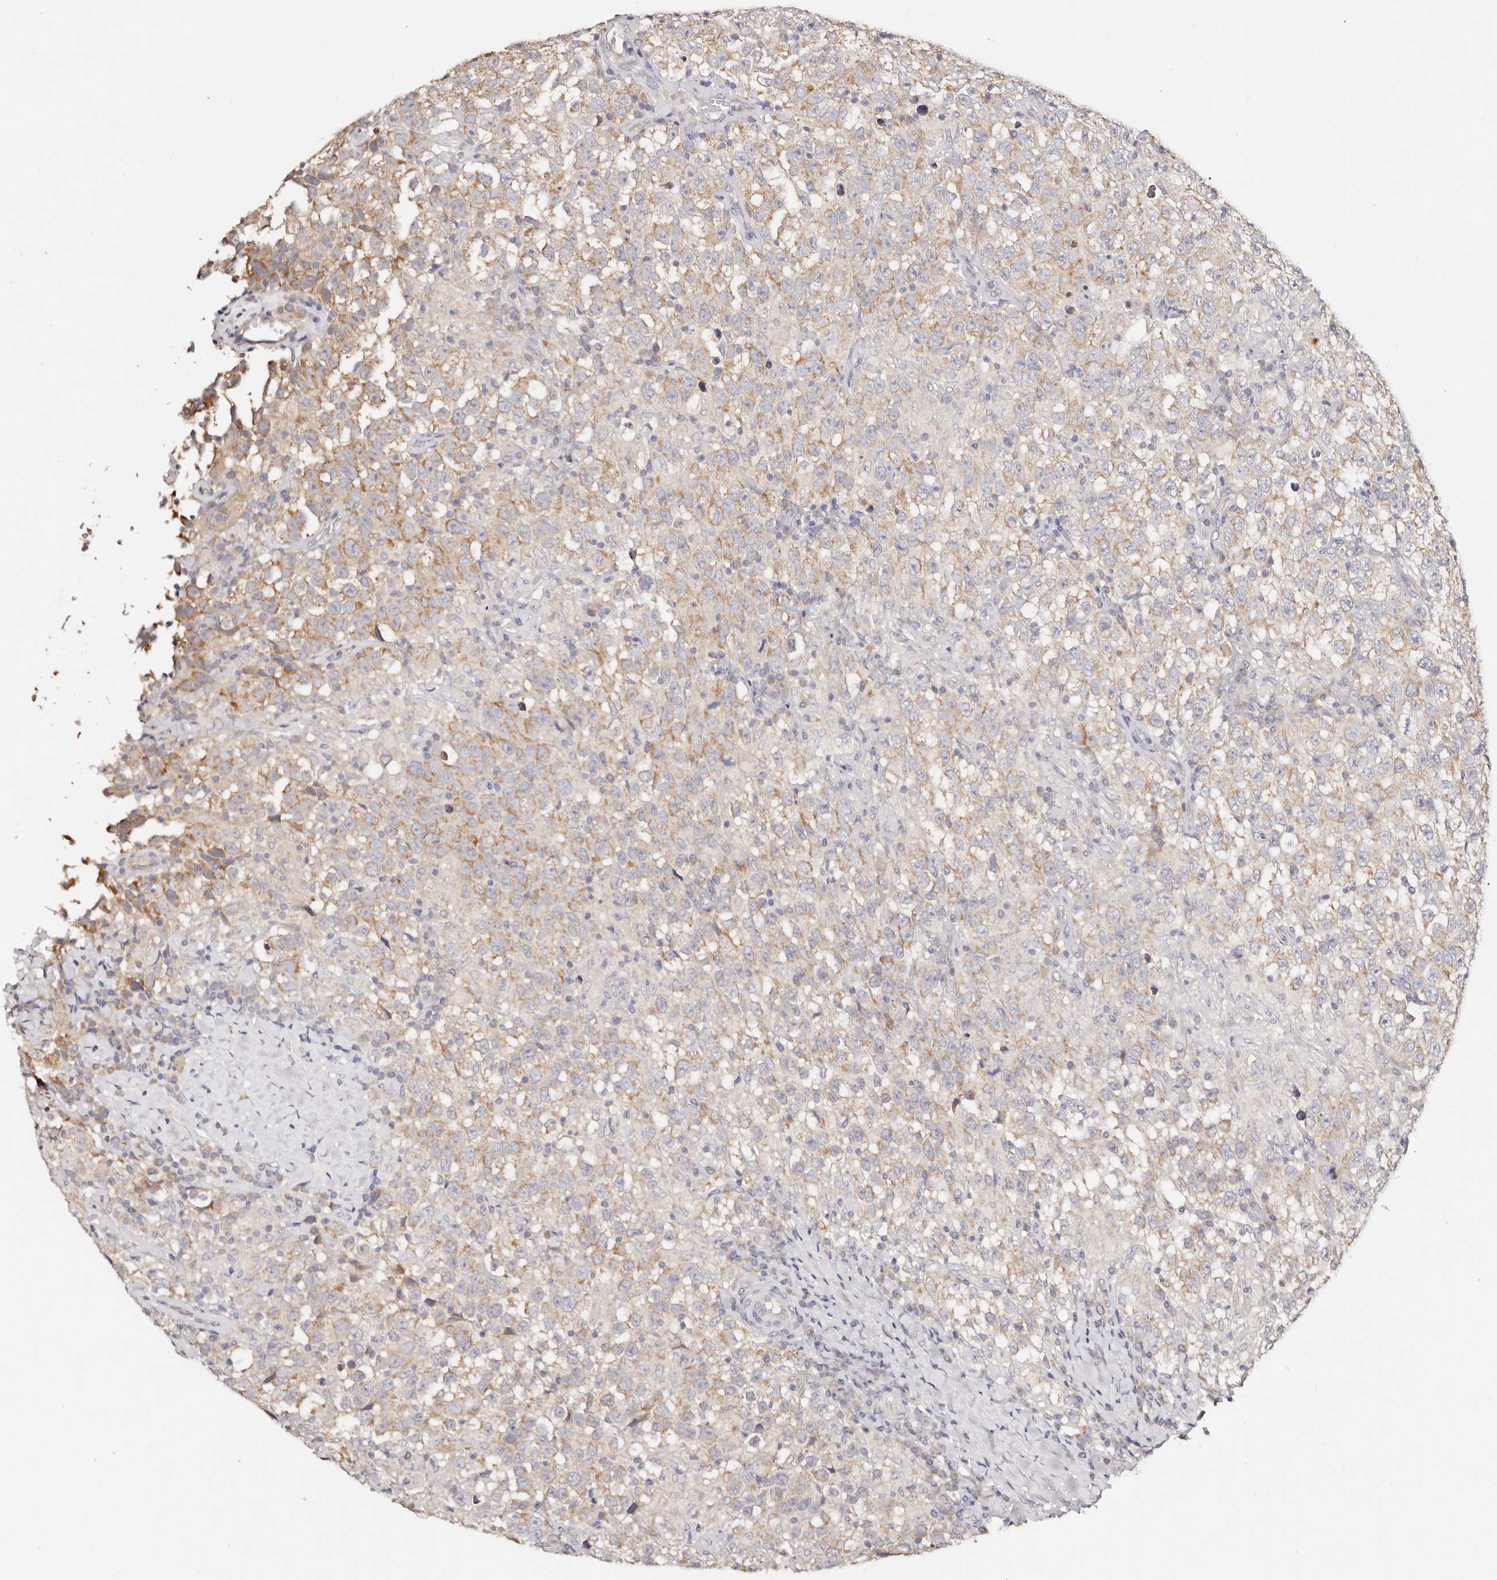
{"staining": {"intensity": "moderate", "quantity": ">75%", "location": "cytoplasmic/membranous"}, "tissue": "testis cancer", "cell_type": "Tumor cells", "image_type": "cancer", "snomed": [{"axis": "morphology", "description": "Seminoma, NOS"}, {"axis": "topography", "description": "Testis"}], "caption": "DAB immunohistochemical staining of human testis cancer (seminoma) demonstrates moderate cytoplasmic/membranous protein expression in about >75% of tumor cells.", "gene": "VIPAS39", "patient": {"sex": "male", "age": 41}}